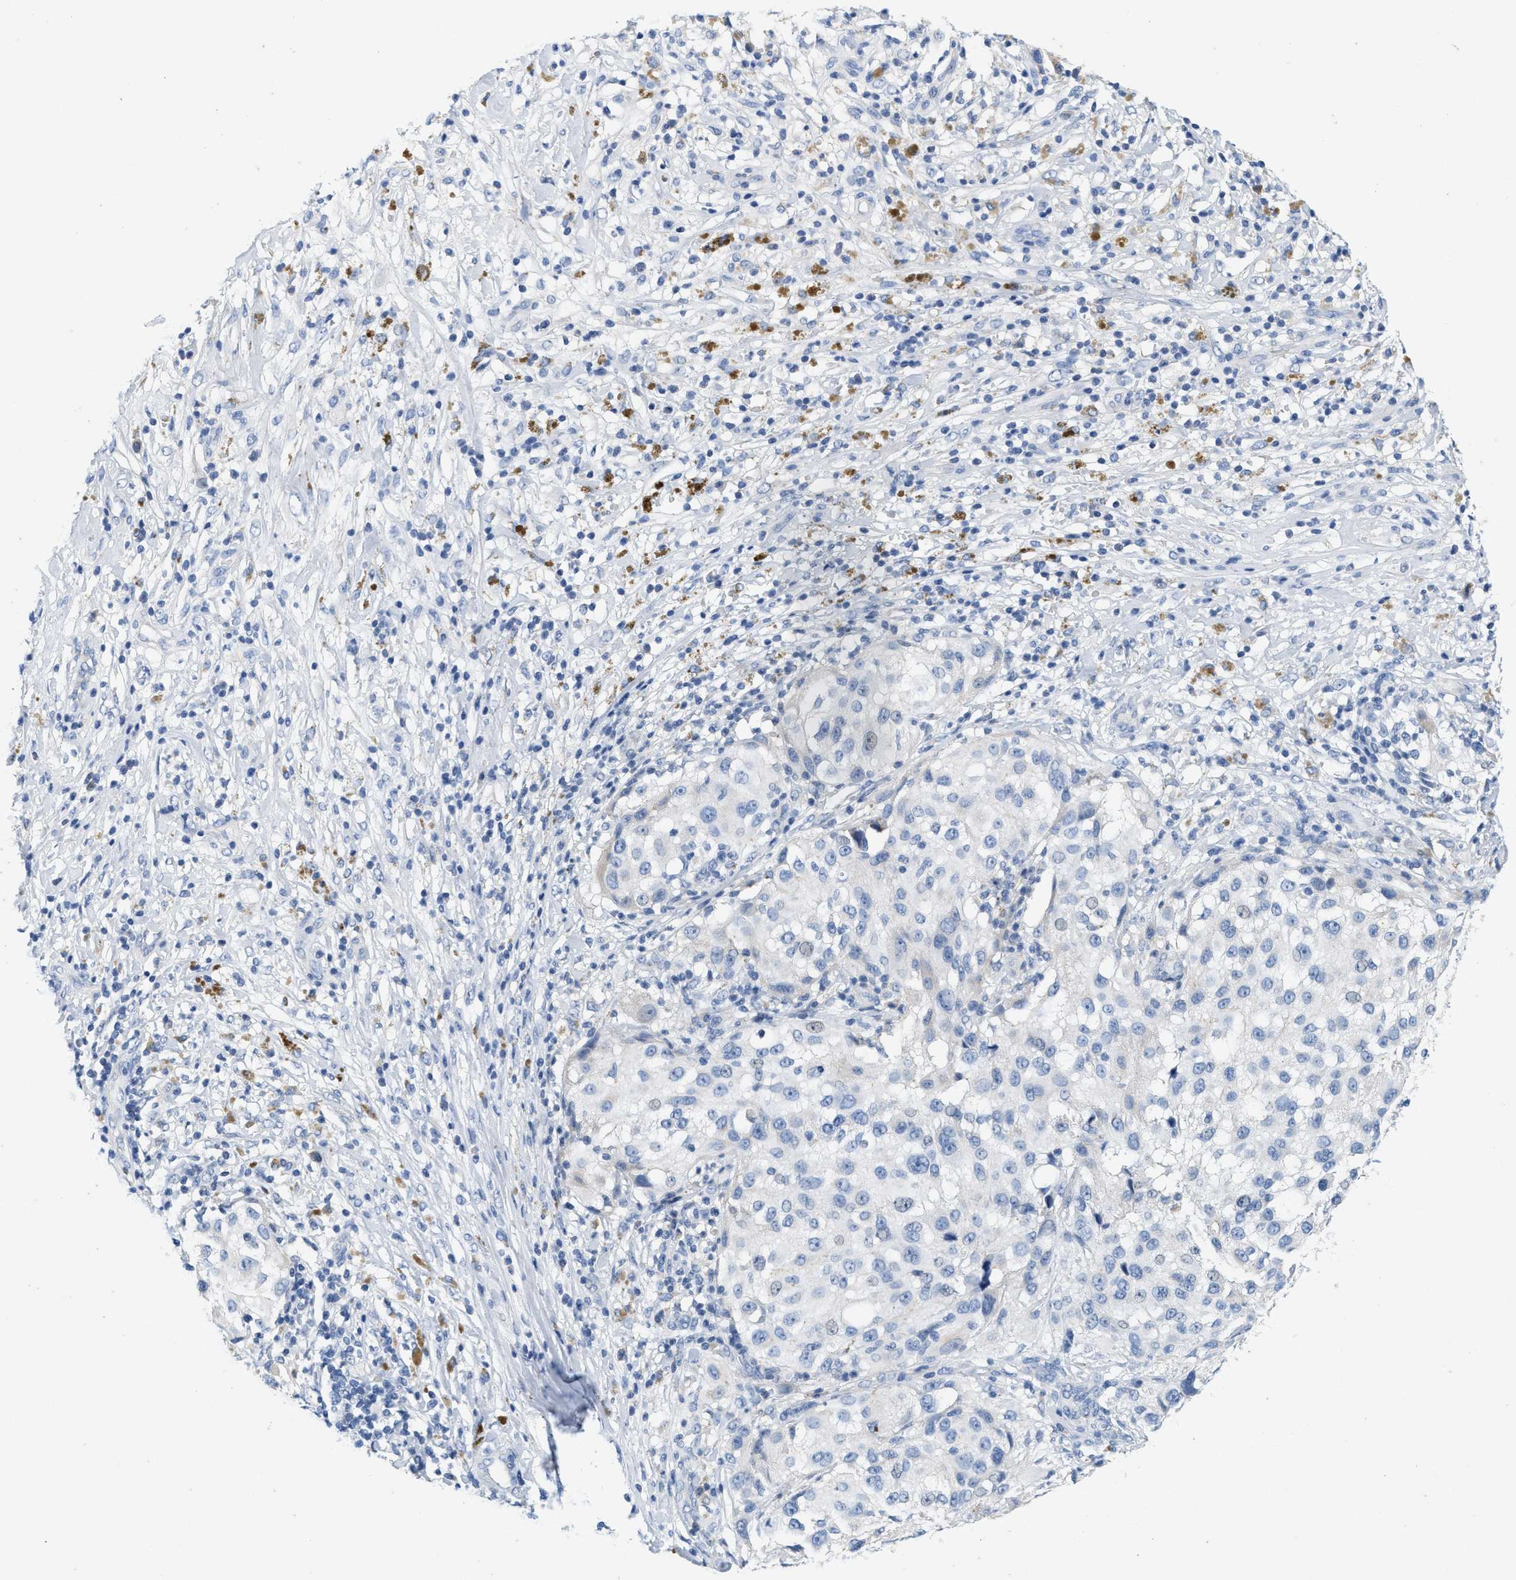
{"staining": {"intensity": "negative", "quantity": "none", "location": "none"}, "tissue": "melanoma", "cell_type": "Tumor cells", "image_type": "cancer", "snomed": [{"axis": "morphology", "description": "Necrosis, NOS"}, {"axis": "morphology", "description": "Malignant melanoma, NOS"}, {"axis": "topography", "description": "Skin"}], "caption": "This is a histopathology image of immunohistochemistry staining of malignant melanoma, which shows no positivity in tumor cells.", "gene": "ABCB11", "patient": {"sex": "female", "age": 87}}